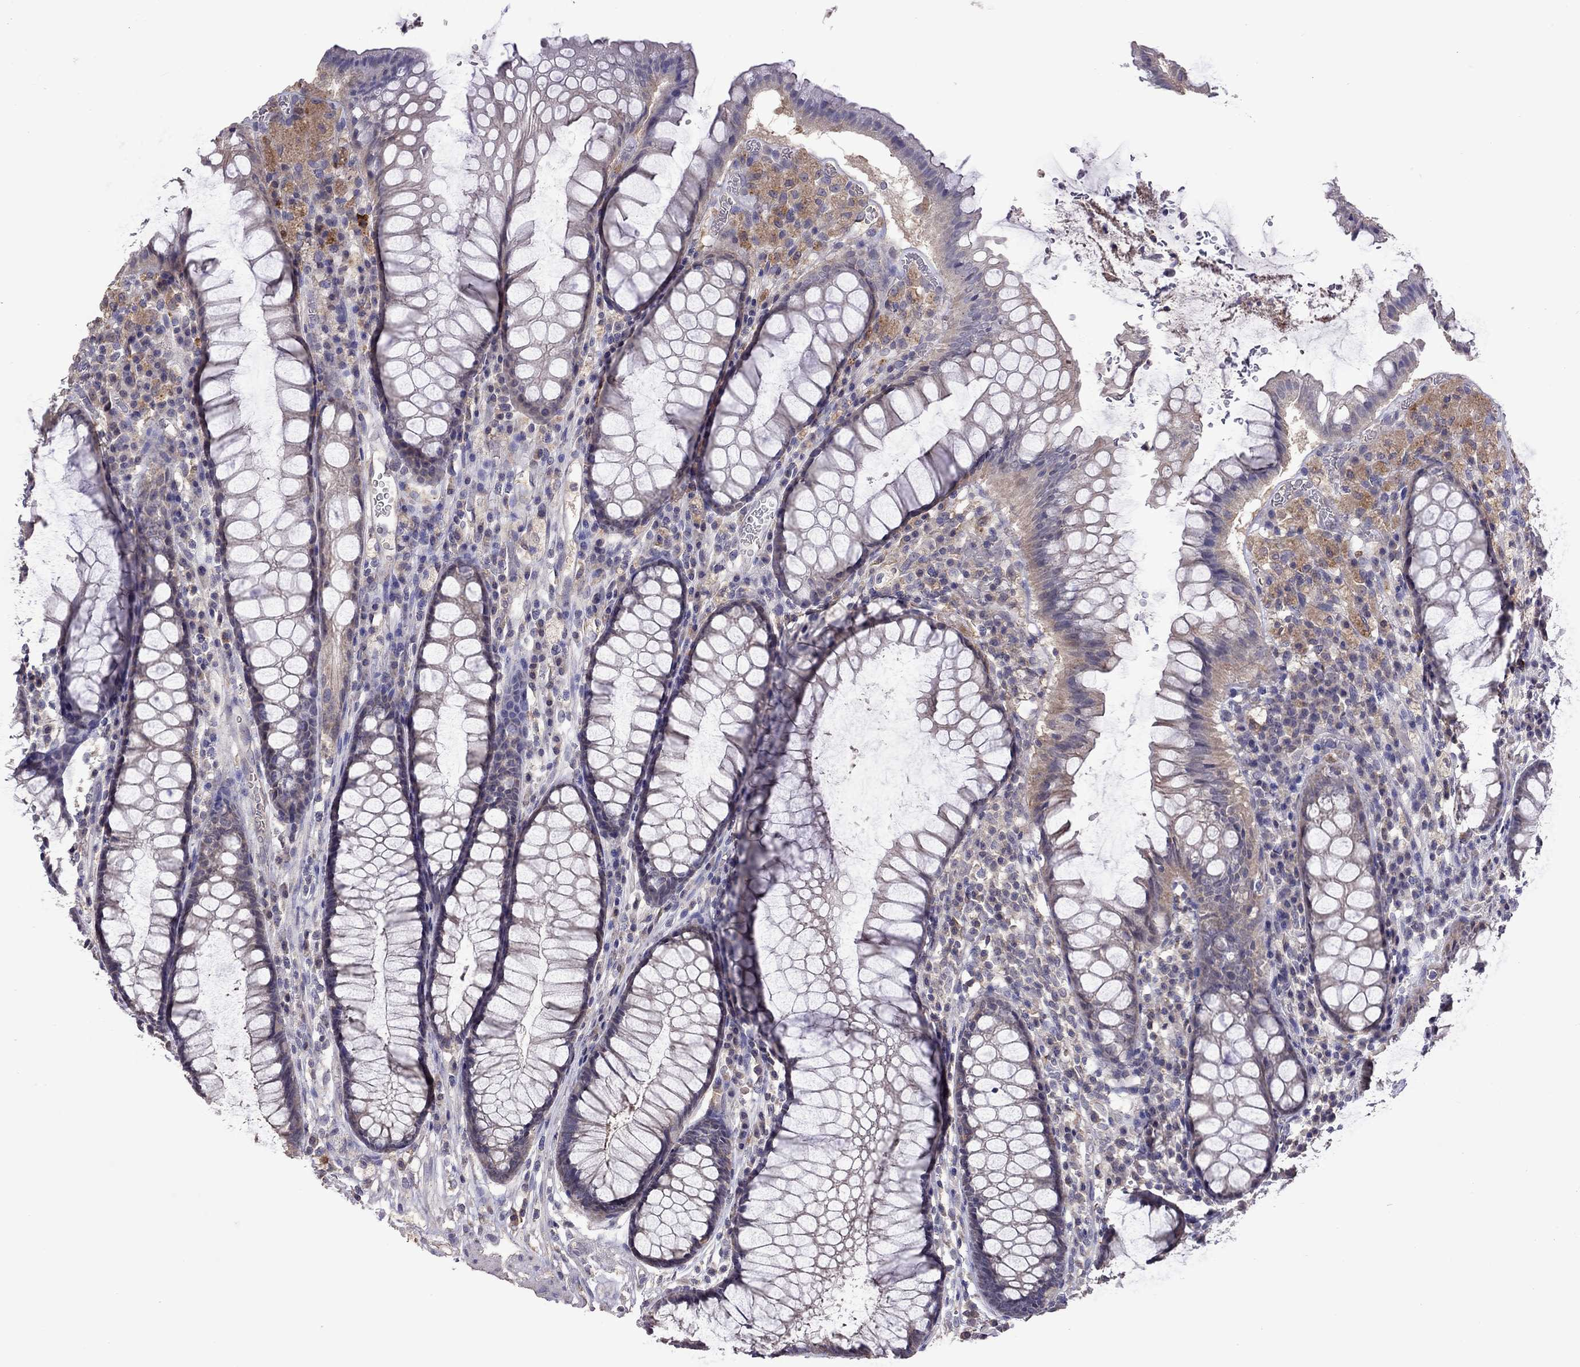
{"staining": {"intensity": "weak", "quantity": "25%-75%", "location": "cytoplasmic/membranous"}, "tissue": "rectum", "cell_type": "Glandular cells", "image_type": "normal", "snomed": [{"axis": "morphology", "description": "Normal tissue, NOS"}, {"axis": "topography", "description": "Rectum"}], "caption": "Weak cytoplasmic/membranous expression is identified in approximately 25%-75% of glandular cells in unremarkable rectum. The protein is shown in brown color, while the nuclei are stained blue.", "gene": "RTP5", "patient": {"sex": "female", "age": 68}}